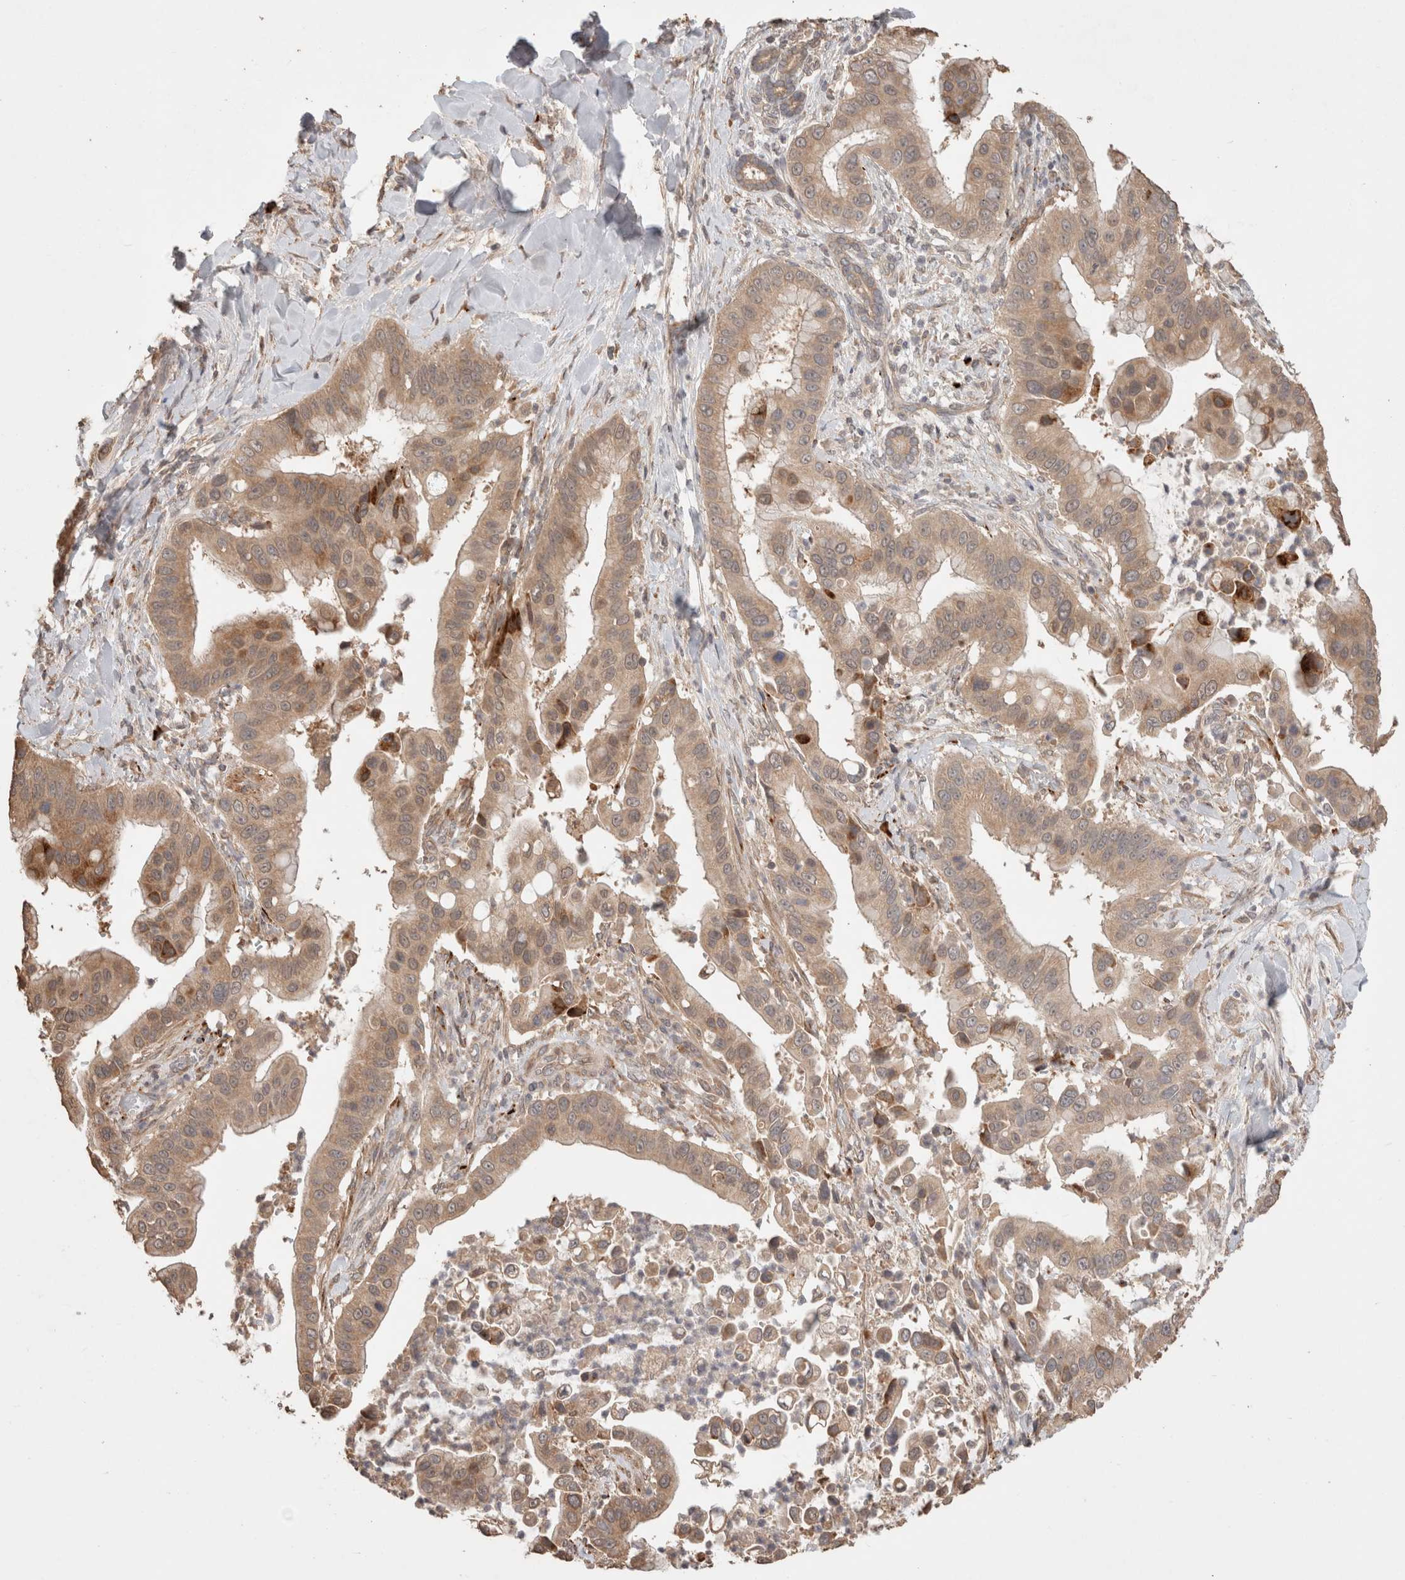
{"staining": {"intensity": "weak", "quantity": ">75%", "location": "cytoplasmic/membranous"}, "tissue": "liver cancer", "cell_type": "Tumor cells", "image_type": "cancer", "snomed": [{"axis": "morphology", "description": "Cholangiocarcinoma"}, {"axis": "topography", "description": "Liver"}], "caption": "A photomicrograph of cholangiocarcinoma (liver) stained for a protein demonstrates weak cytoplasmic/membranous brown staining in tumor cells. The protein is shown in brown color, while the nuclei are stained blue.", "gene": "HROB", "patient": {"sex": "female", "age": 54}}